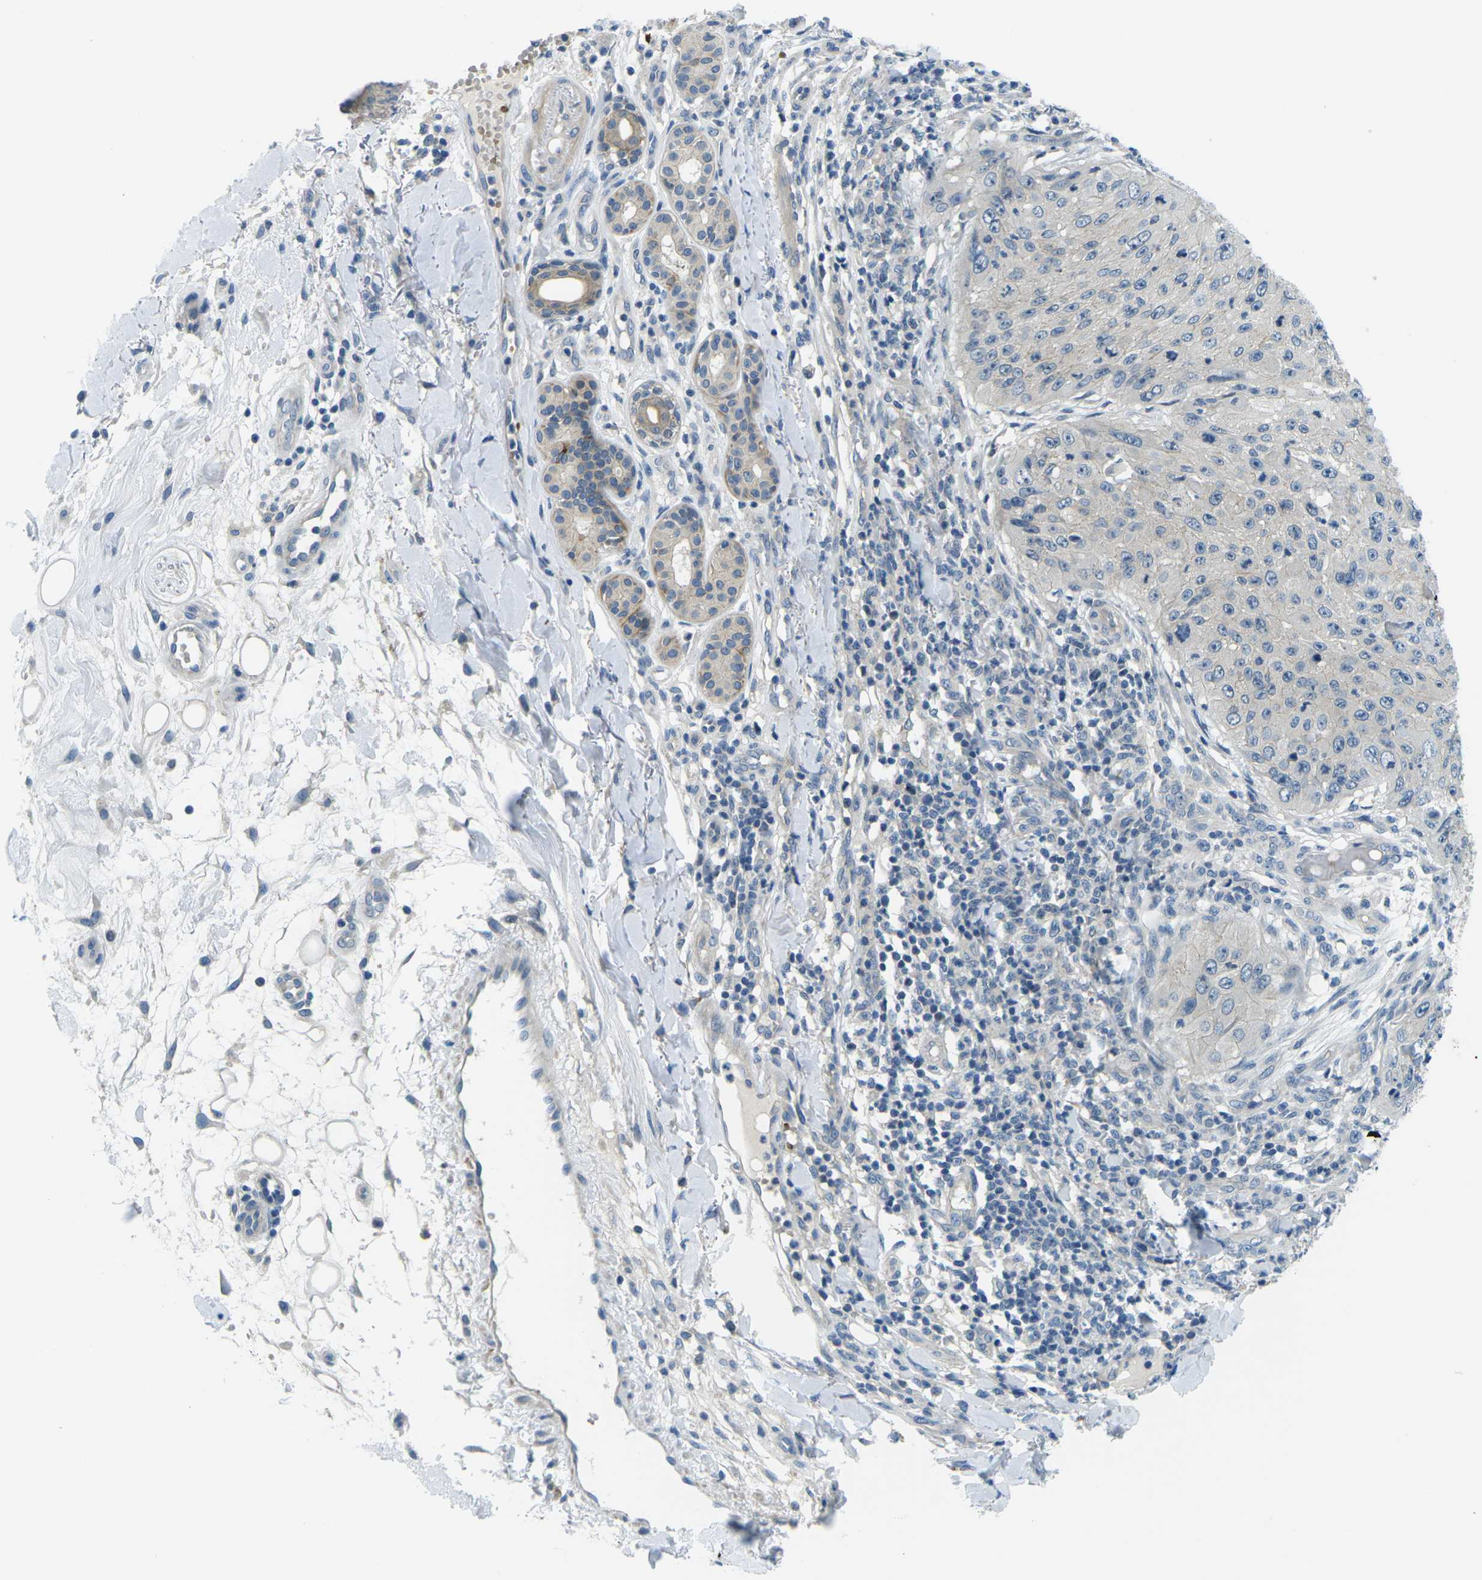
{"staining": {"intensity": "negative", "quantity": "none", "location": "none"}, "tissue": "skin cancer", "cell_type": "Tumor cells", "image_type": "cancer", "snomed": [{"axis": "morphology", "description": "Squamous cell carcinoma, NOS"}, {"axis": "topography", "description": "Skin"}], "caption": "IHC image of neoplastic tissue: skin cancer stained with DAB shows no significant protein positivity in tumor cells.", "gene": "CTNND1", "patient": {"sex": "female", "age": 80}}